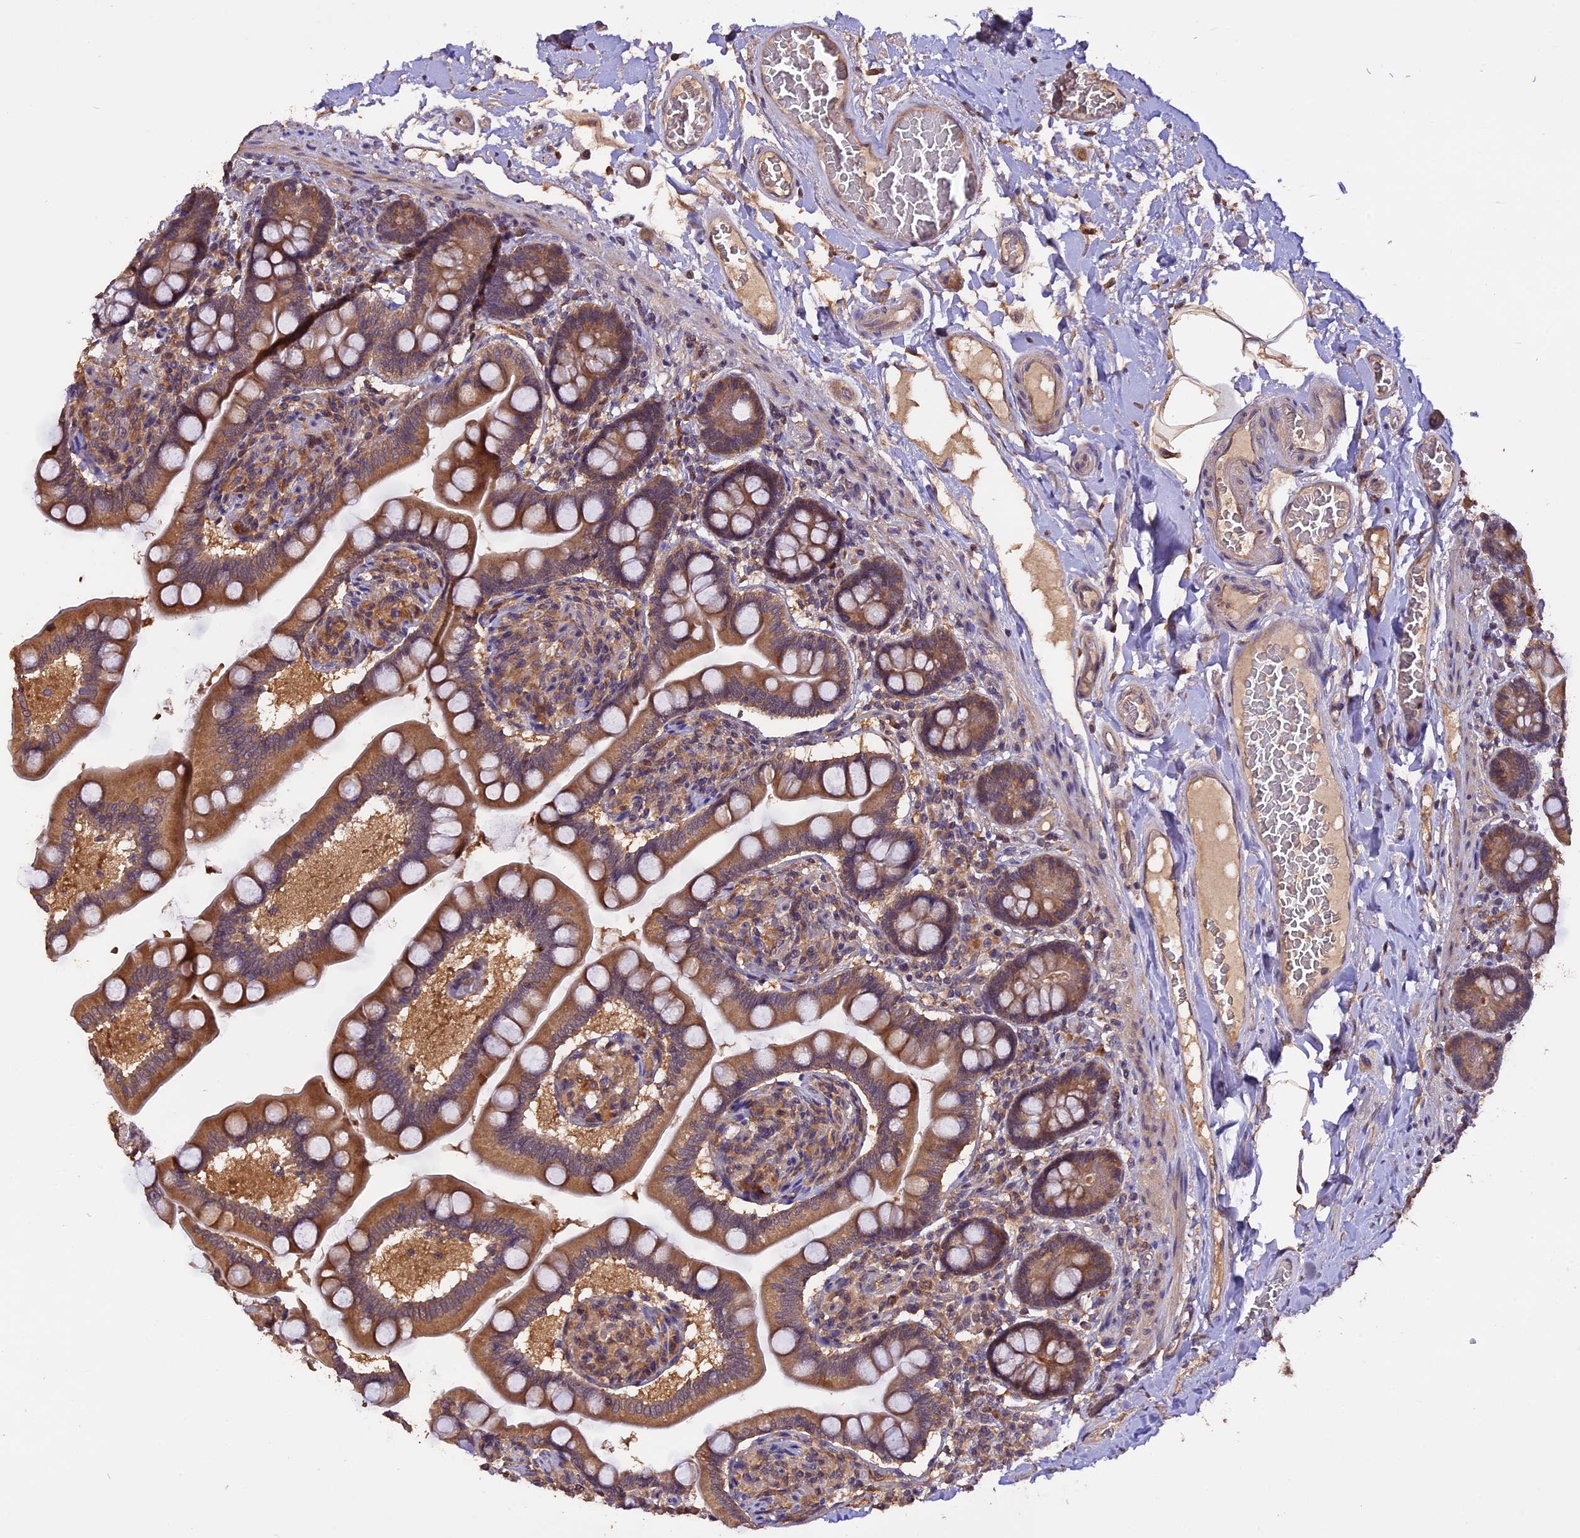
{"staining": {"intensity": "strong", "quantity": ">75%", "location": "cytoplasmic/membranous"}, "tissue": "small intestine", "cell_type": "Glandular cells", "image_type": "normal", "snomed": [{"axis": "morphology", "description": "Normal tissue, NOS"}, {"axis": "topography", "description": "Small intestine"}], "caption": "Approximately >75% of glandular cells in benign small intestine exhibit strong cytoplasmic/membranous protein expression as visualized by brown immunohistochemical staining.", "gene": "TRMT1", "patient": {"sex": "female", "age": 64}}